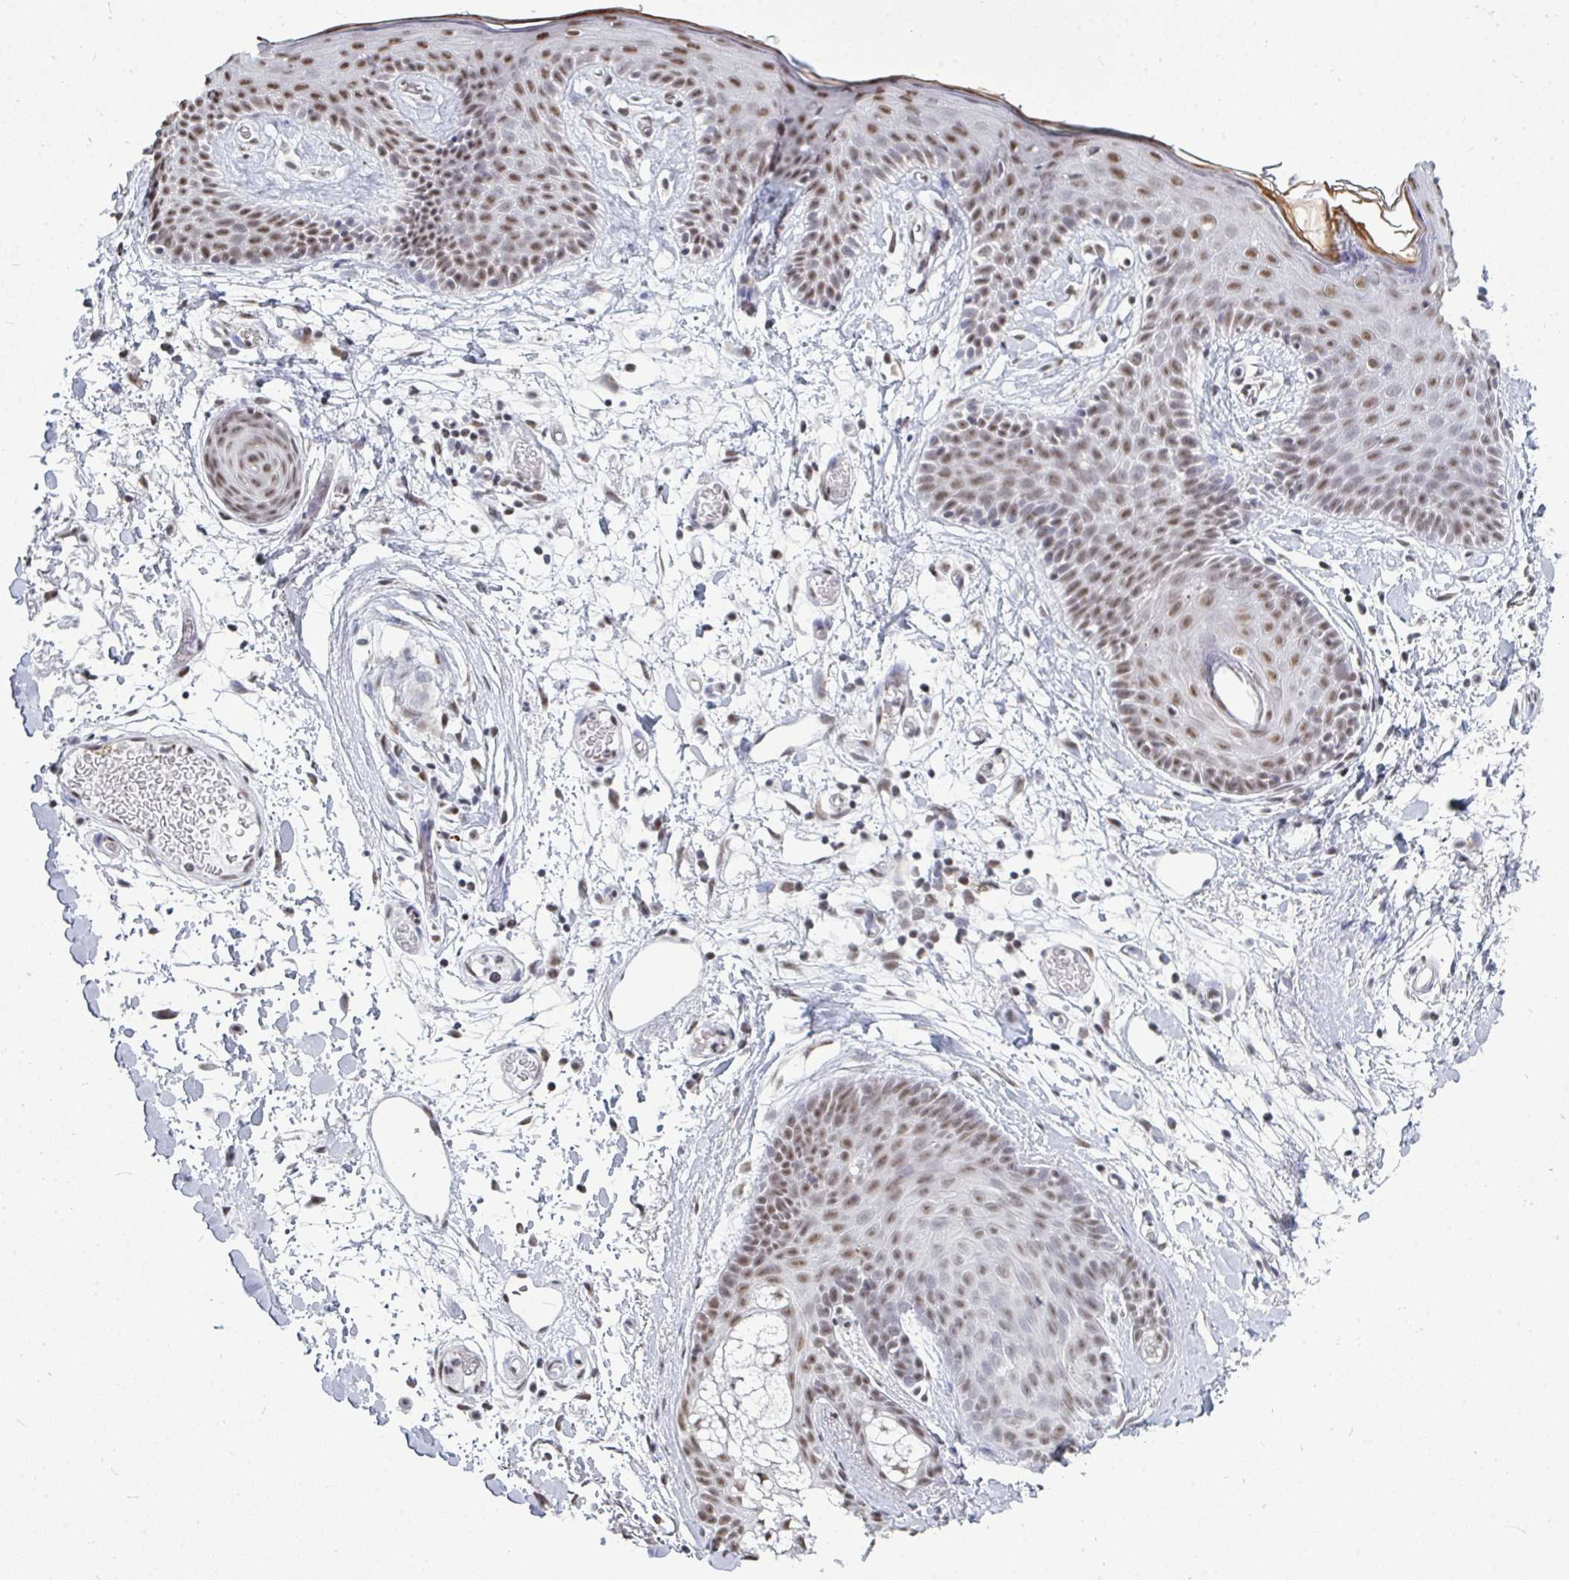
{"staining": {"intensity": "weak", "quantity": ">75%", "location": "nuclear"}, "tissue": "skin", "cell_type": "Fibroblasts", "image_type": "normal", "snomed": [{"axis": "morphology", "description": "Normal tissue, NOS"}, {"axis": "topography", "description": "Skin"}], "caption": "Immunohistochemistry (IHC) staining of benign skin, which exhibits low levels of weak nuclear positivity in about >75% of fibroblasts indicating weak nuclear protein positivity. The staining was performed using DAB (brown) for protein detection and nuclei were counterstained in hematoxylin (blue).", "gene": "TRIP12", "patient": {"sex": "male", "age": 79}}